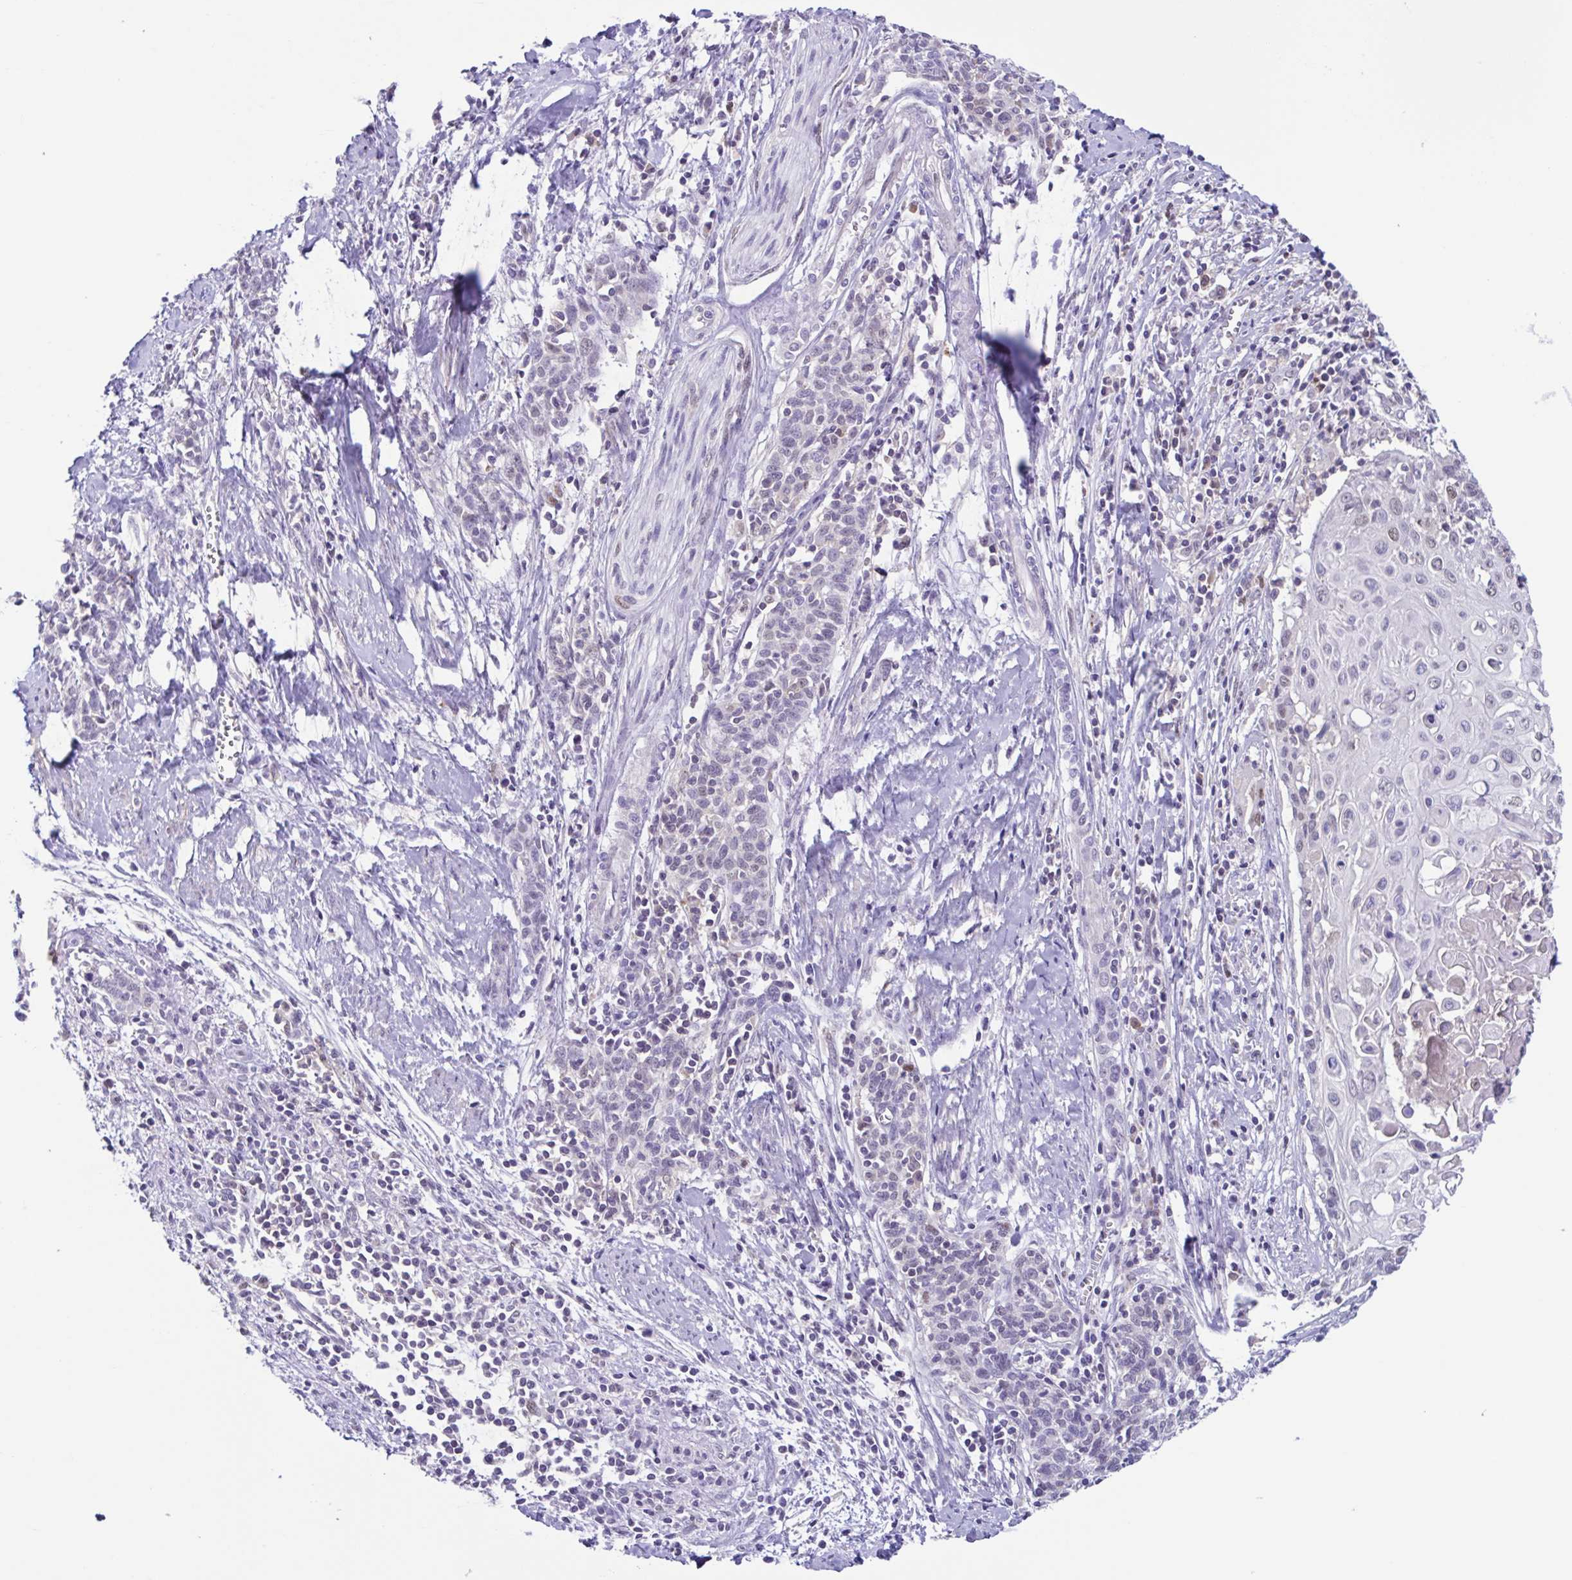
{"staining": {"intensity": "negative", "quantity": "none", "location": "none"}, "tissue": "cervical cancer", "cell_type": "Tumor cells", "image_type": "cancer", "snomed": [{"axis": "morphology", "description": "Squamous cell carcinoma, NOS"}, {"axis": "topography", "description": "Cervix"}], "caption": "Human cervical squamous cell carcinoma stained for a protein using immunohistochemistry (IHC) shows no positivity in tumor cells.", "gene": "ACTRT3", "patient": {"sex": "female", "age": 39}}